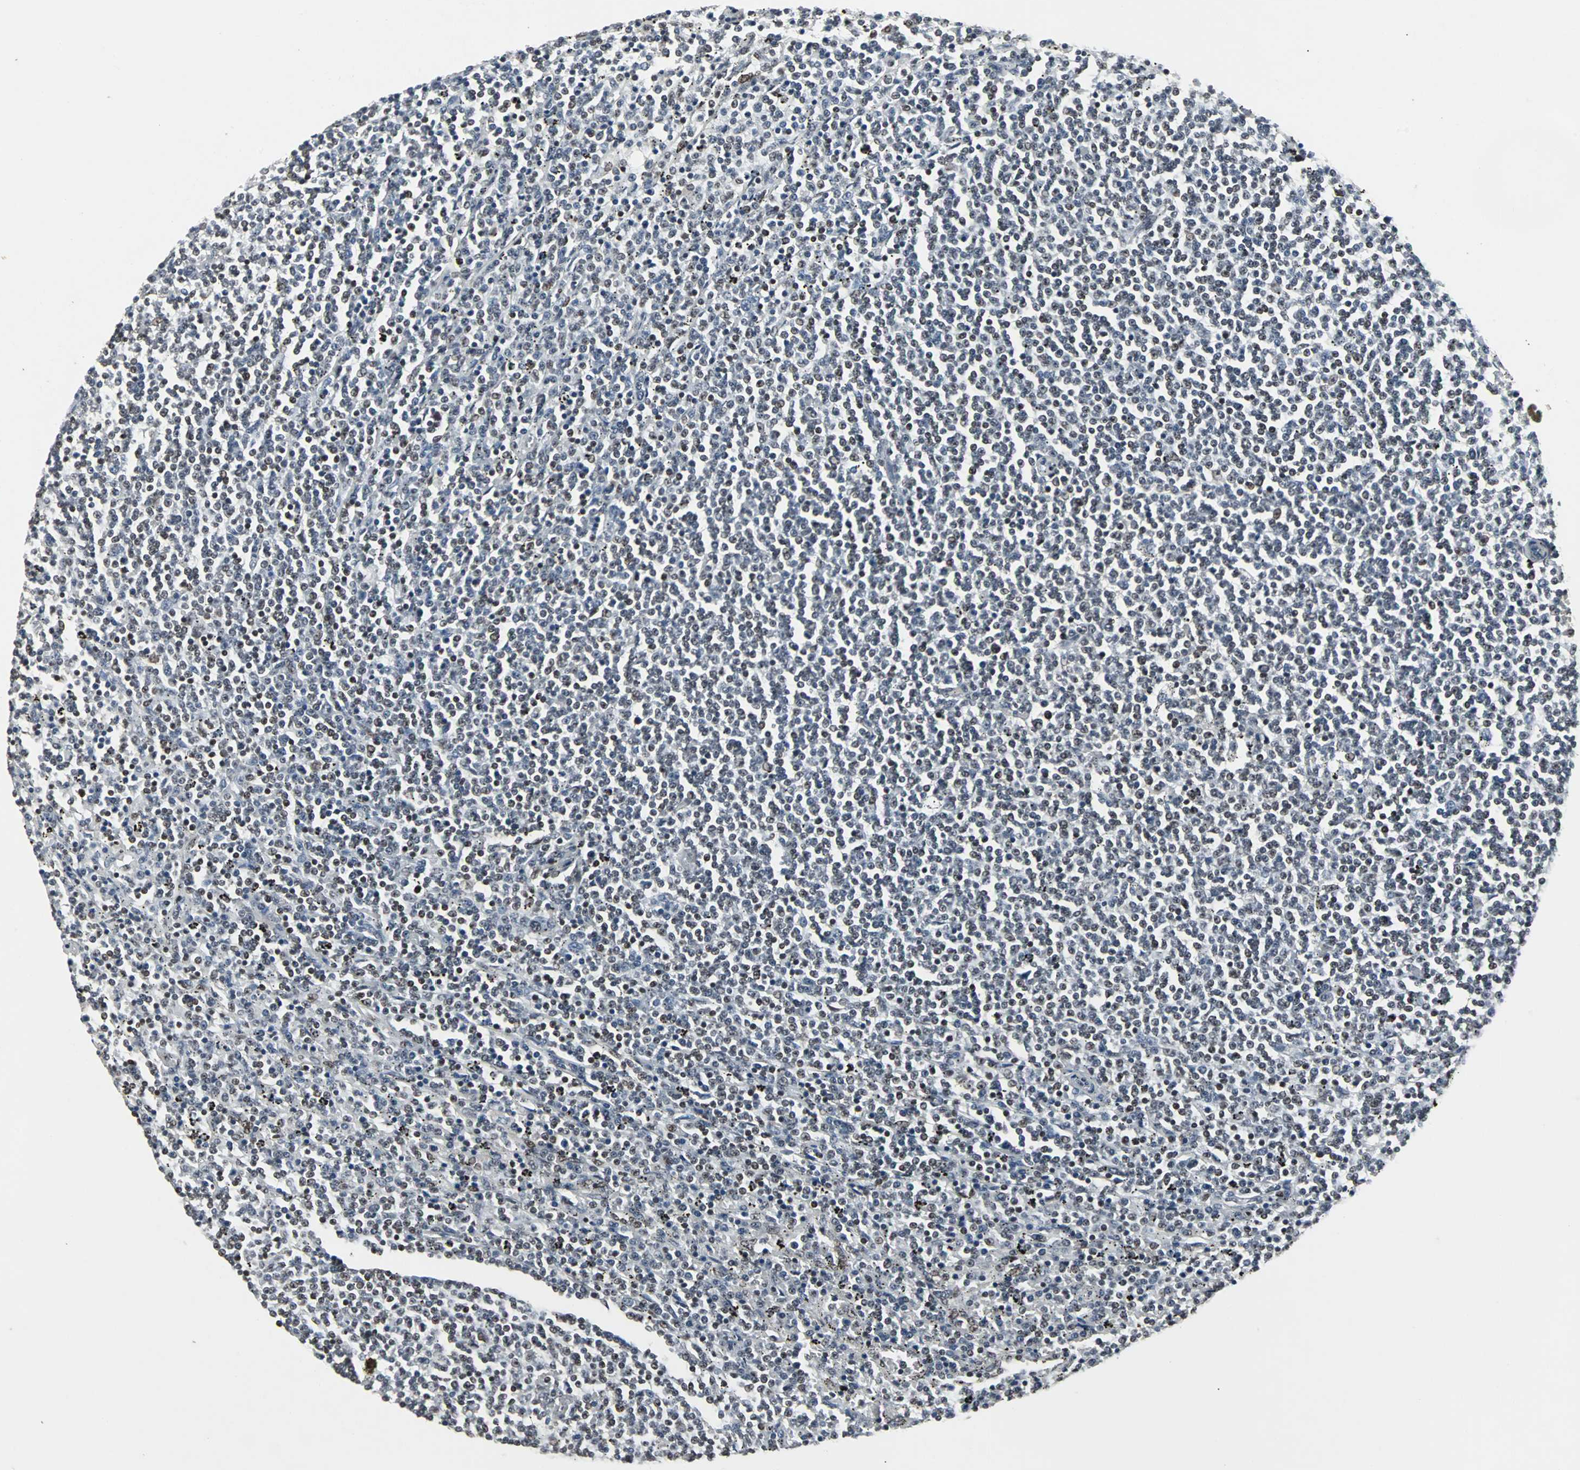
{"staining": {"intensity": "moderate", "quantity": "25%-75%", "location": "nuclear"}, "tissue": "lymphoma", "cell_type": "Tumor cells", "image_type": "cancer", "snomed": [{"axis": "morphology", "description": "Malignant lymphoma, non-Hodgkin's type, Low grade"}, {"axis": "topography", "description": "Spleen"}], "caption": "Immunohistochemical staining of human low-grade malignant lymphoma, non-Hodgkin's type shows moderate nuclear protein staining in approximately 25%-75% of tumor cells. (IHC, brightfield microscopy, high magnification).", "gene": "PNKP", "patient": {"sex": "female", "age": 50}}